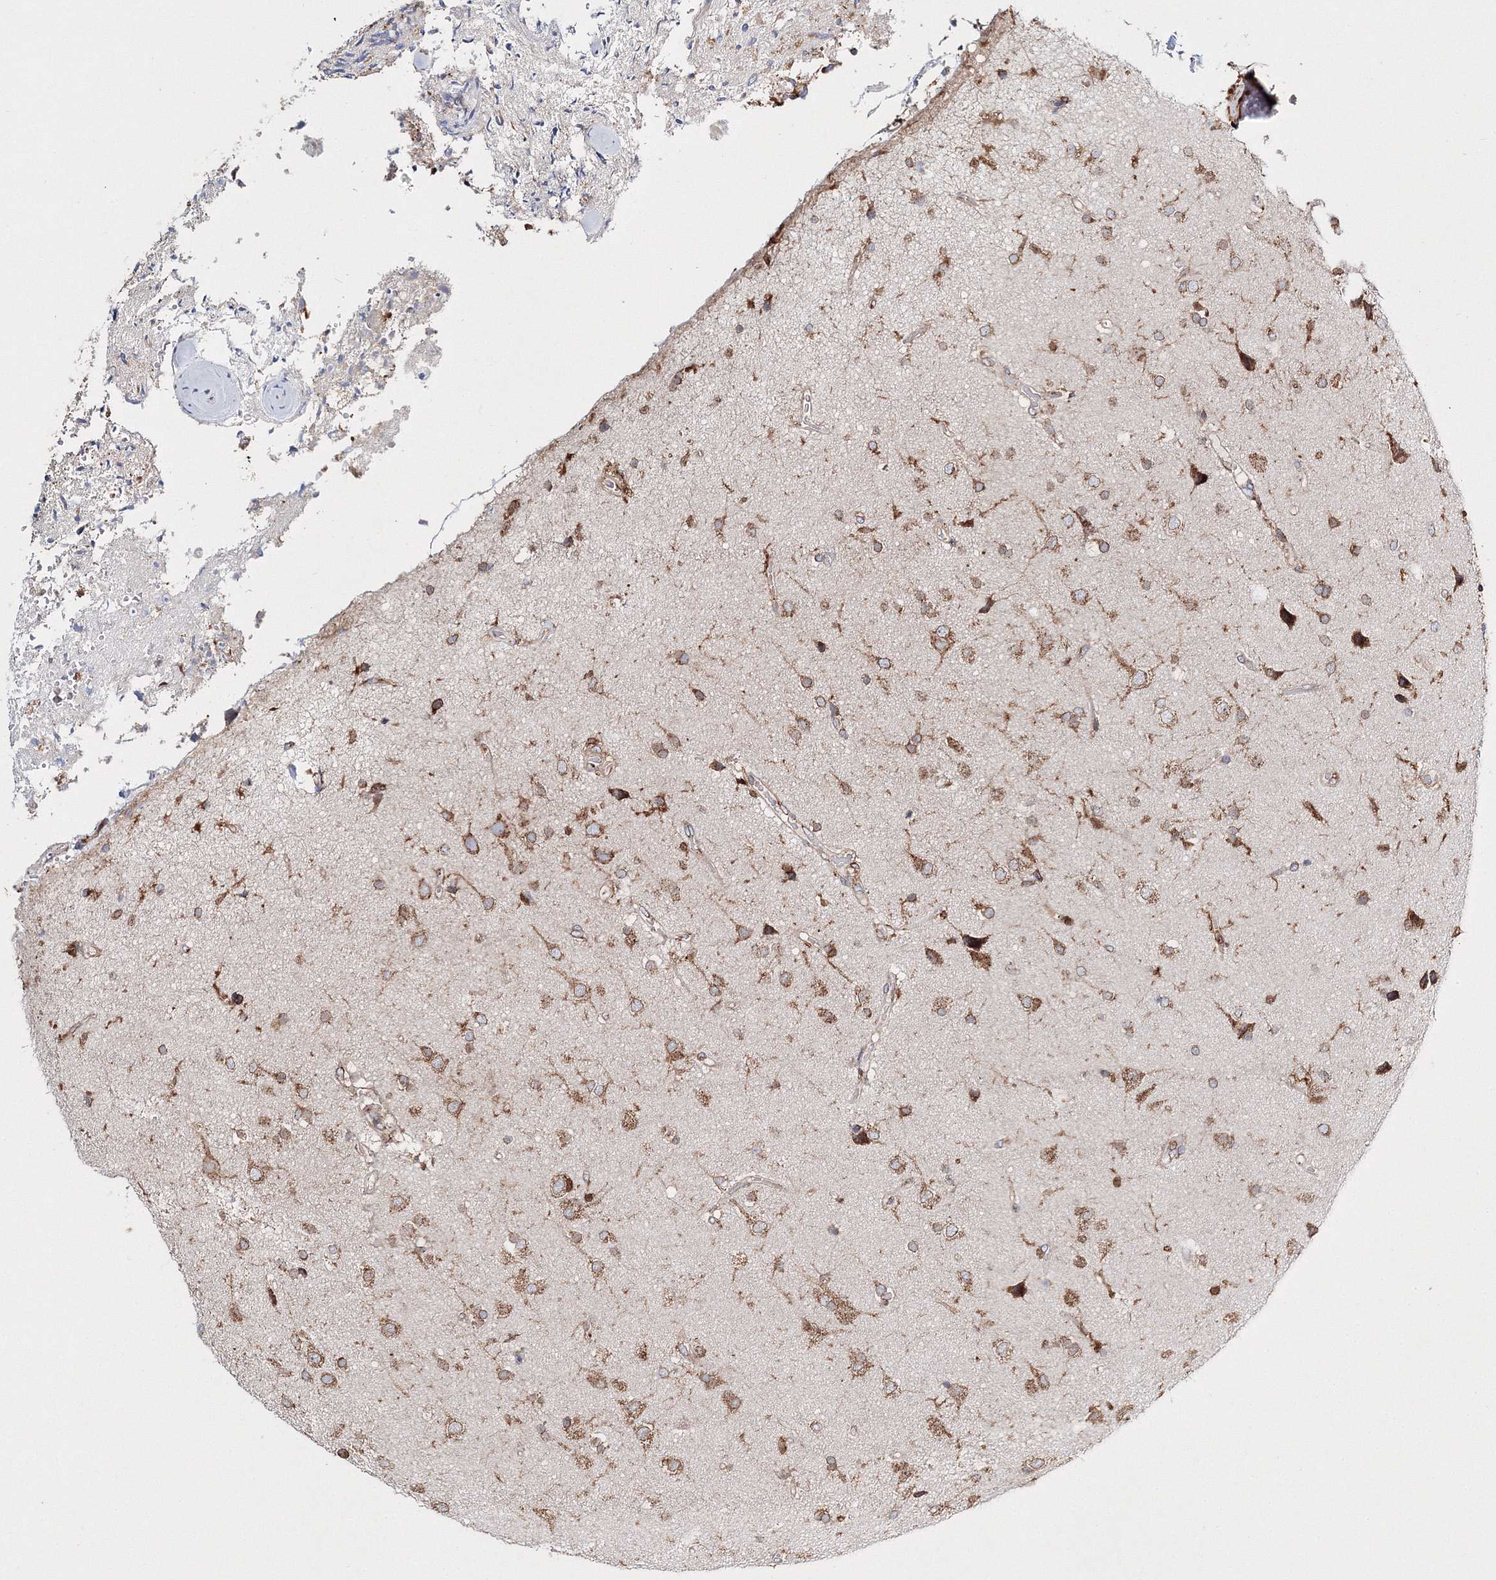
{"staining": {"intensity": "moderate", "quantity": "25%-75%", "location": "cytoplasmic/membranous"}, "tissue": "glioma", "cell_type": "Tumor cells", "image_type": "cancer", "snomed": [{"axis": "morphology", "description": "Glioma, malignant, High grade"}, {"axis": "topography", "description": "Brain"}], "caption": "Immunohistochemical staining of human high-grade glioma (malignant) demonstrates moderate cytoplasmic/membranous protein positivity in about 25%-75% of tumor cells.", "gene": "ARCN1", "patient": {"sex": "male", "age": 72}}